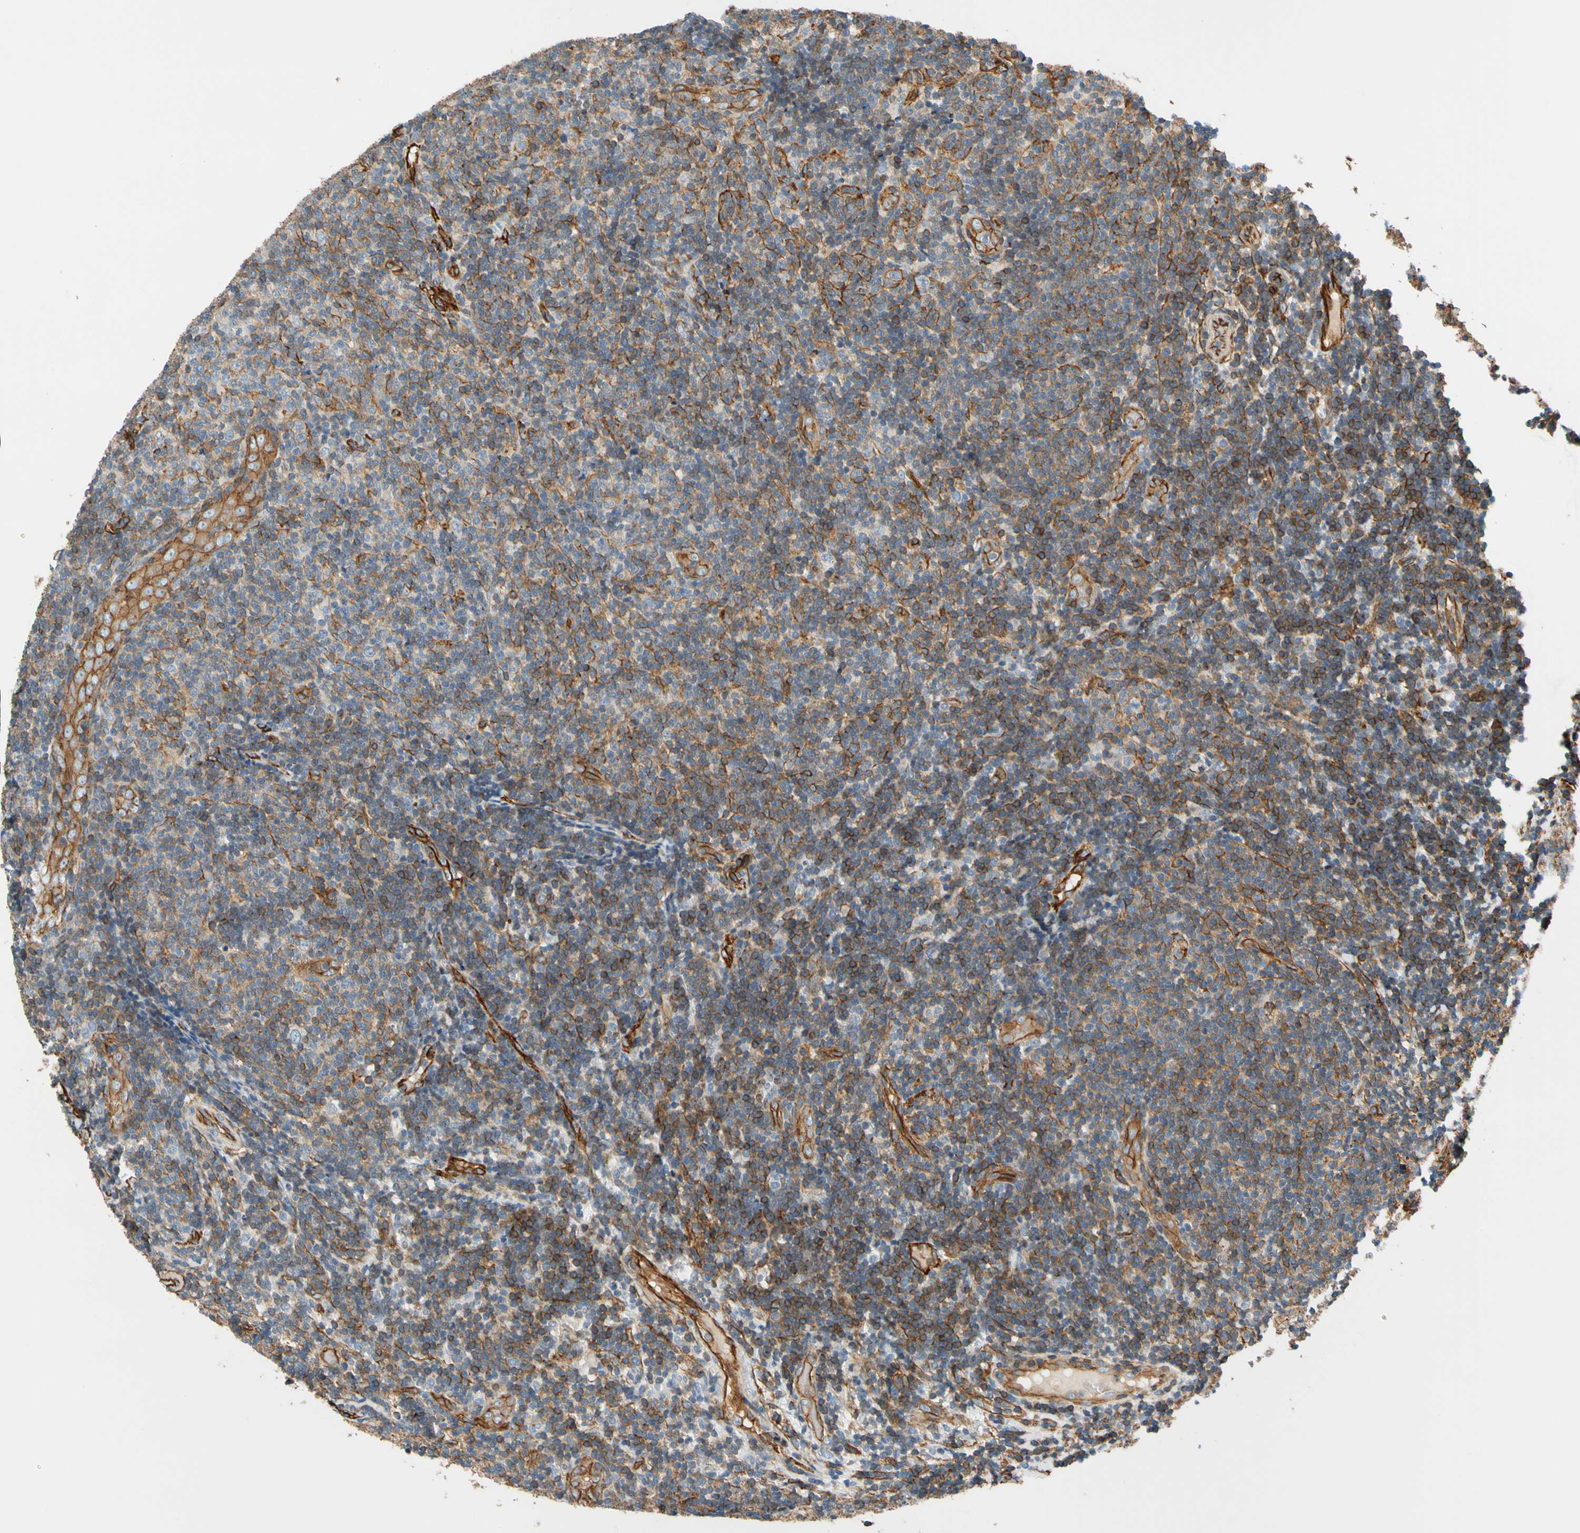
{"staining": {"intensity": "weak", "quantity": ">75%", "location": "cytoplasmic/membranous"}, "tissue": "lymphoma", "cell_type": "Tumor cells", "image_type": "cancer", "snomed": [{"axis": "morphology", "description": "Malignant lymphoma, non-Hodgkin's type, Low grade"}, {"axis": "topography", "description": "Lymph node"}], "caption": "The image demonstrates staining of low-grade malignant lymphoma, non-Hodgkin's type, revealing weak cytoplasmic/membranous protein positivity (brown color) within tumor cells.", "gene": "SPTAN1", "patient": {"sex": "male", "age": 83}}